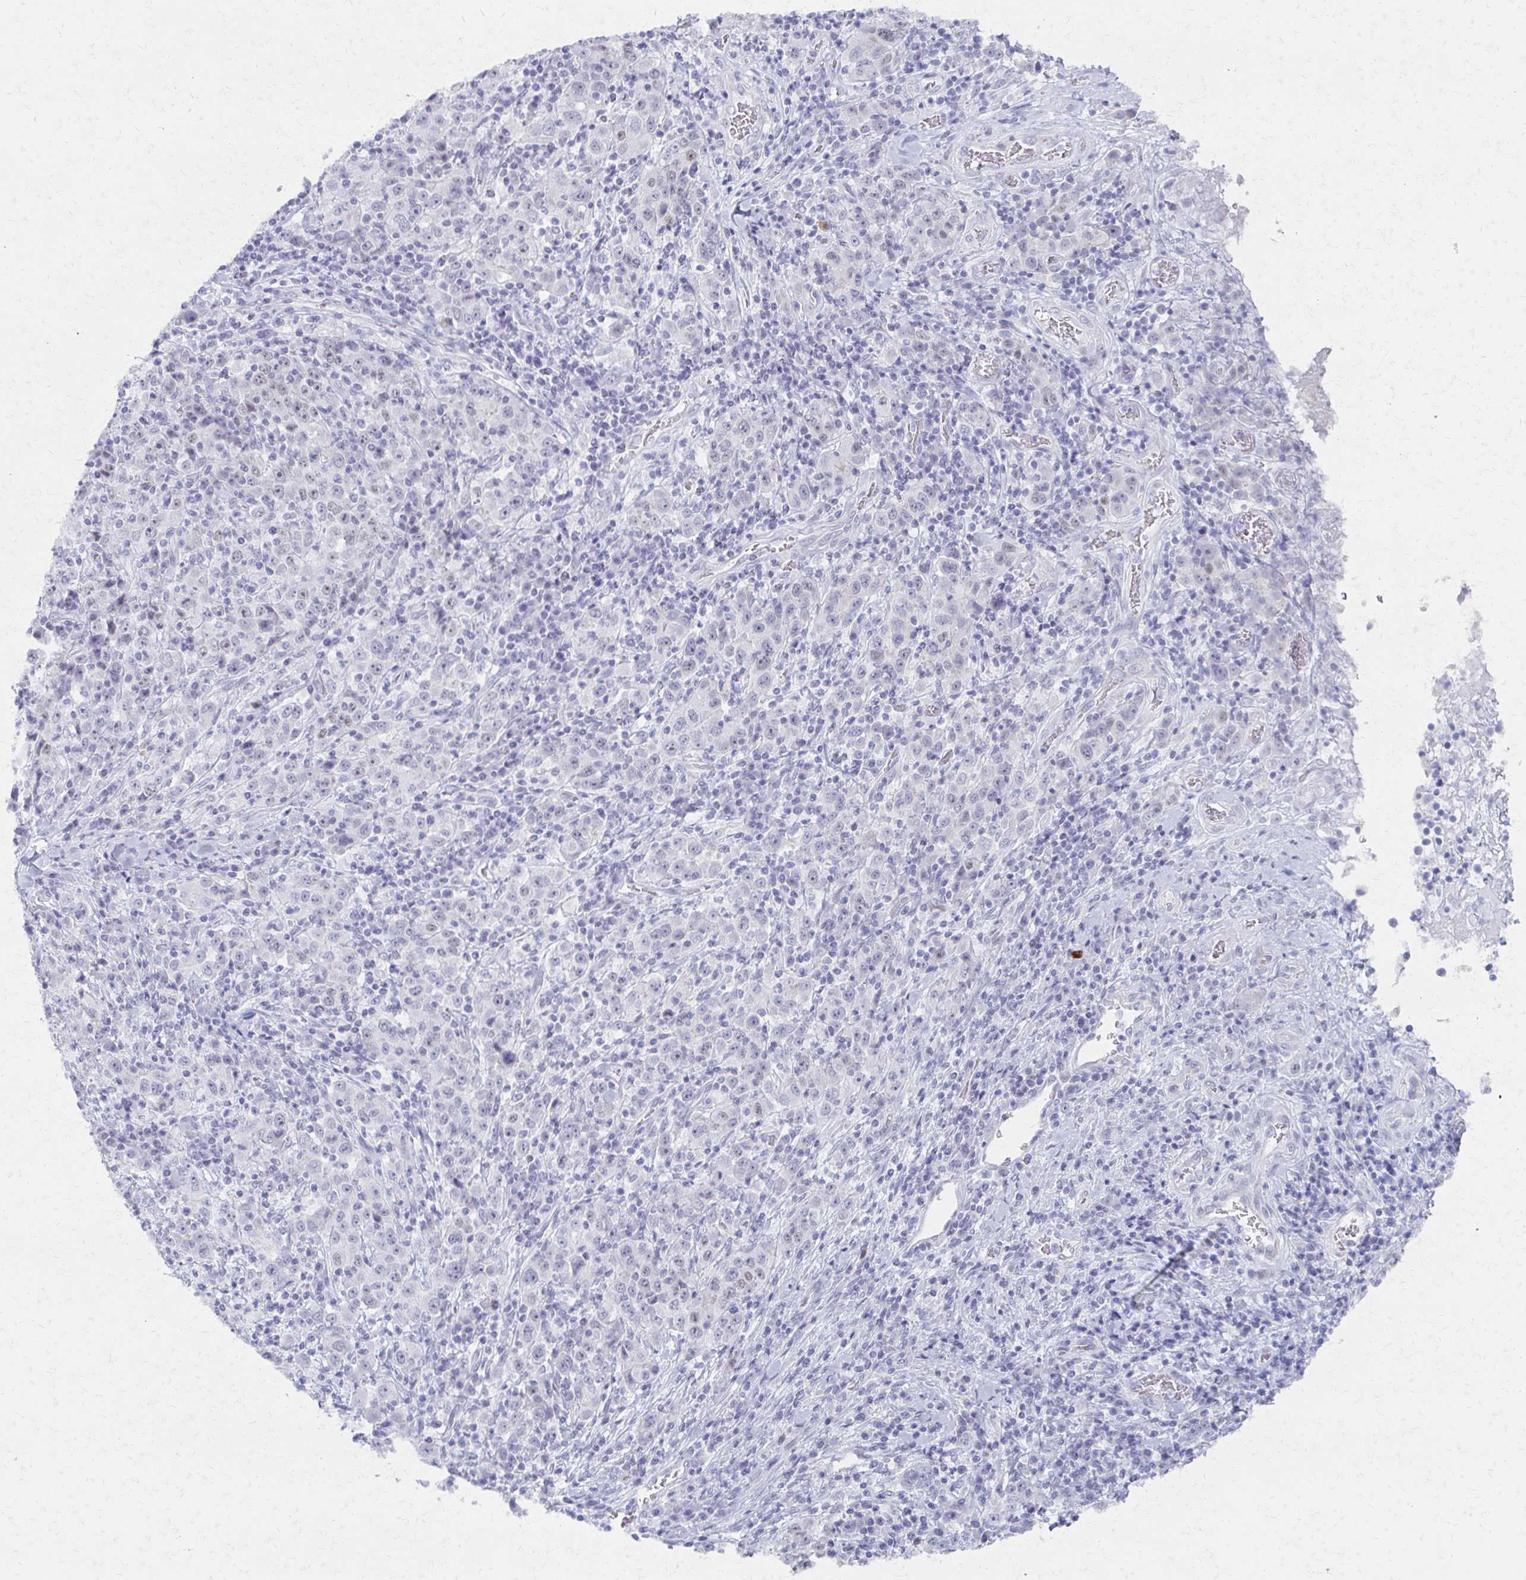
{"staining": {"intensity": "negative", "quantity": "none", "location": "none"}, "tissue": "stomach cancer", "cell_type": "Tumor cells", "image_type": "cancer", "snomed": [{"axis": "morphology", "description": "Normal tissue, NOS"}, {"axis": "morphology", "description": "Adenocarcinoma, NOS"}, {"axis": "topography", "description": "Stomach, upper"}, {"axis": "topography", "description": "Stomach"}], "caption": "DAB immunohistochemical staining of human stomach adenocarcinoma reveals no significant staining in tumor cells.", "gene": "MORC4", "patient": {"sex": "male", "age": 59}}